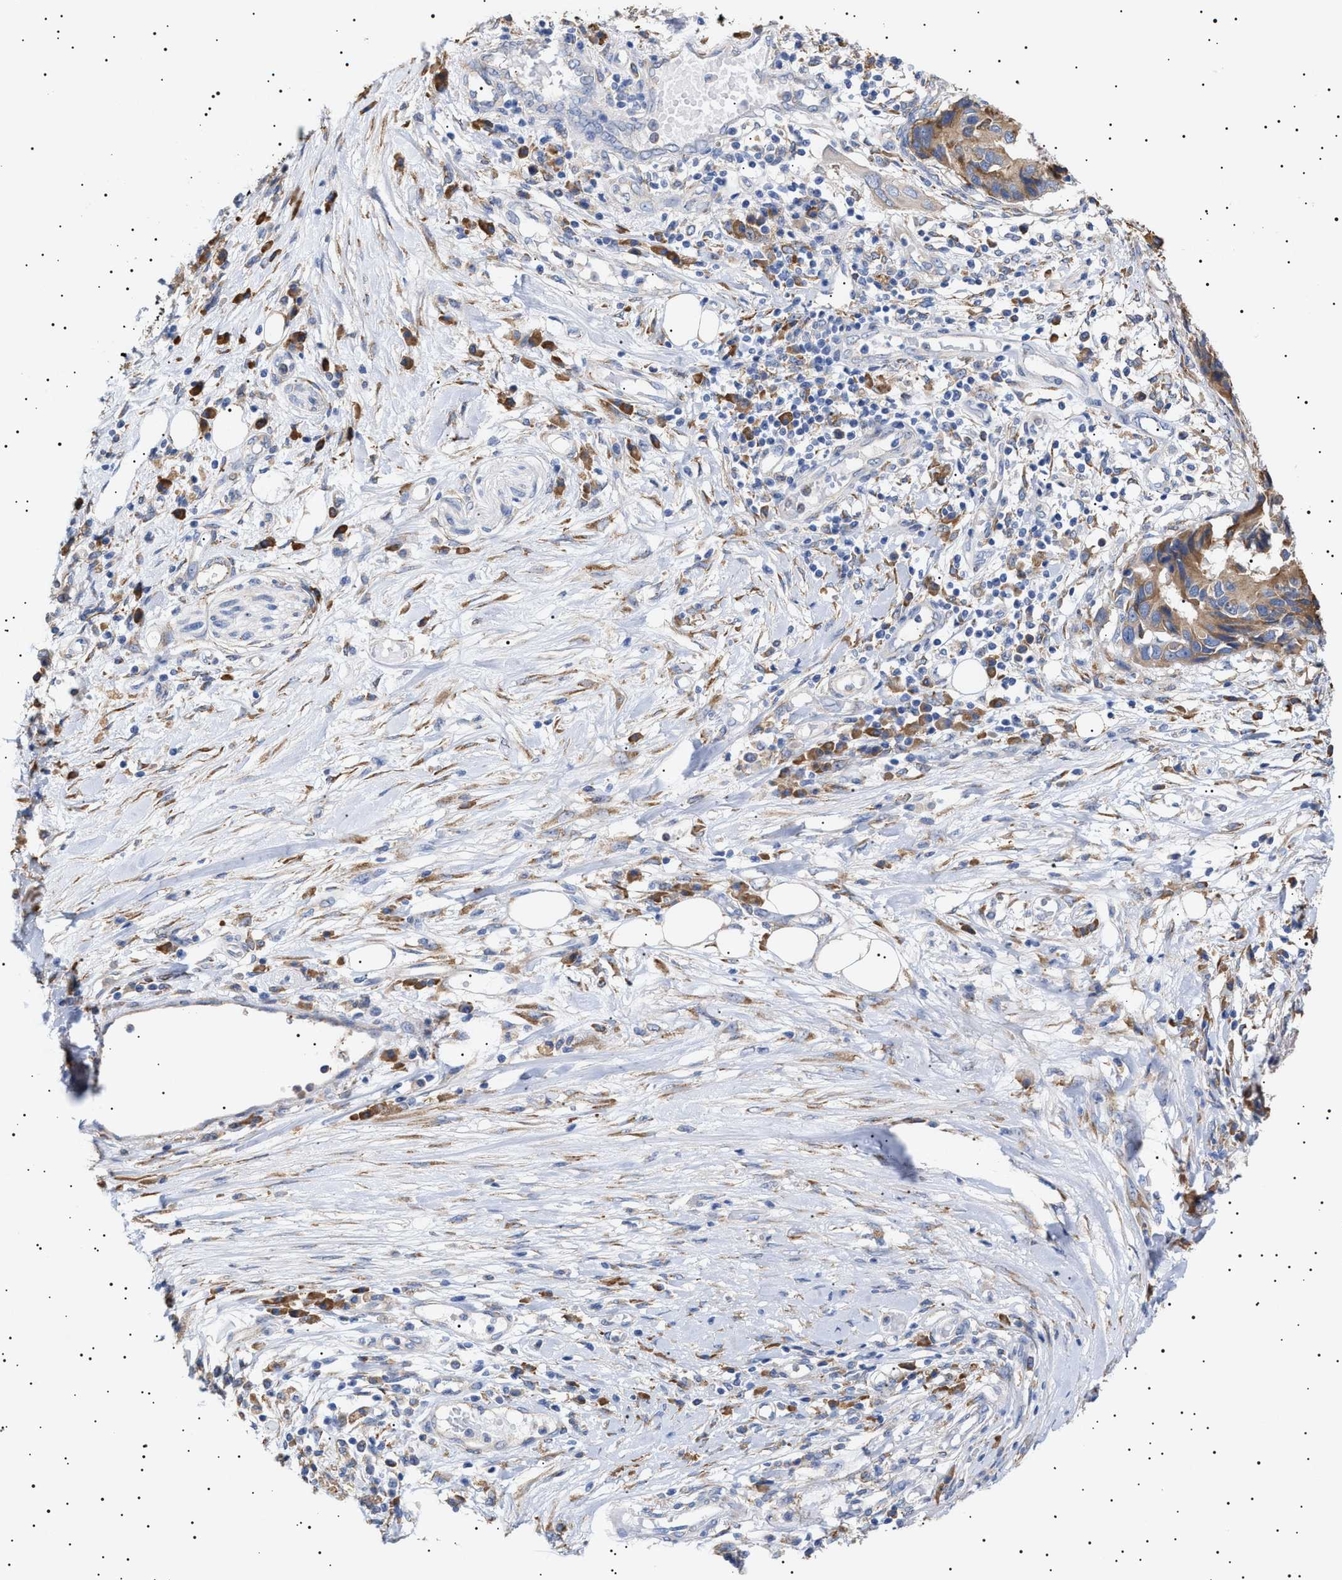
{"staining": {"intensity": "moderate", "quantity": ">75%", "location": "cytoplasmic/membranous"}, "tissue": "pancreatic cancer", "cell_type": "Tumor cells", "image_type": "cancer", "snomed": [{"axis": "morphology", "description": "Adenocarcinoma, NOS"}, {"axis": "topography", "description": "Pancreas"}], "caption": "Moderate cytoplasmic/membranous staining is appreciated in approximately >75% of tumor cells in pancreatic adenocarcinoma.", "gene": "ERCC6L2", "patient": {"sex": "female", "age": 56}}